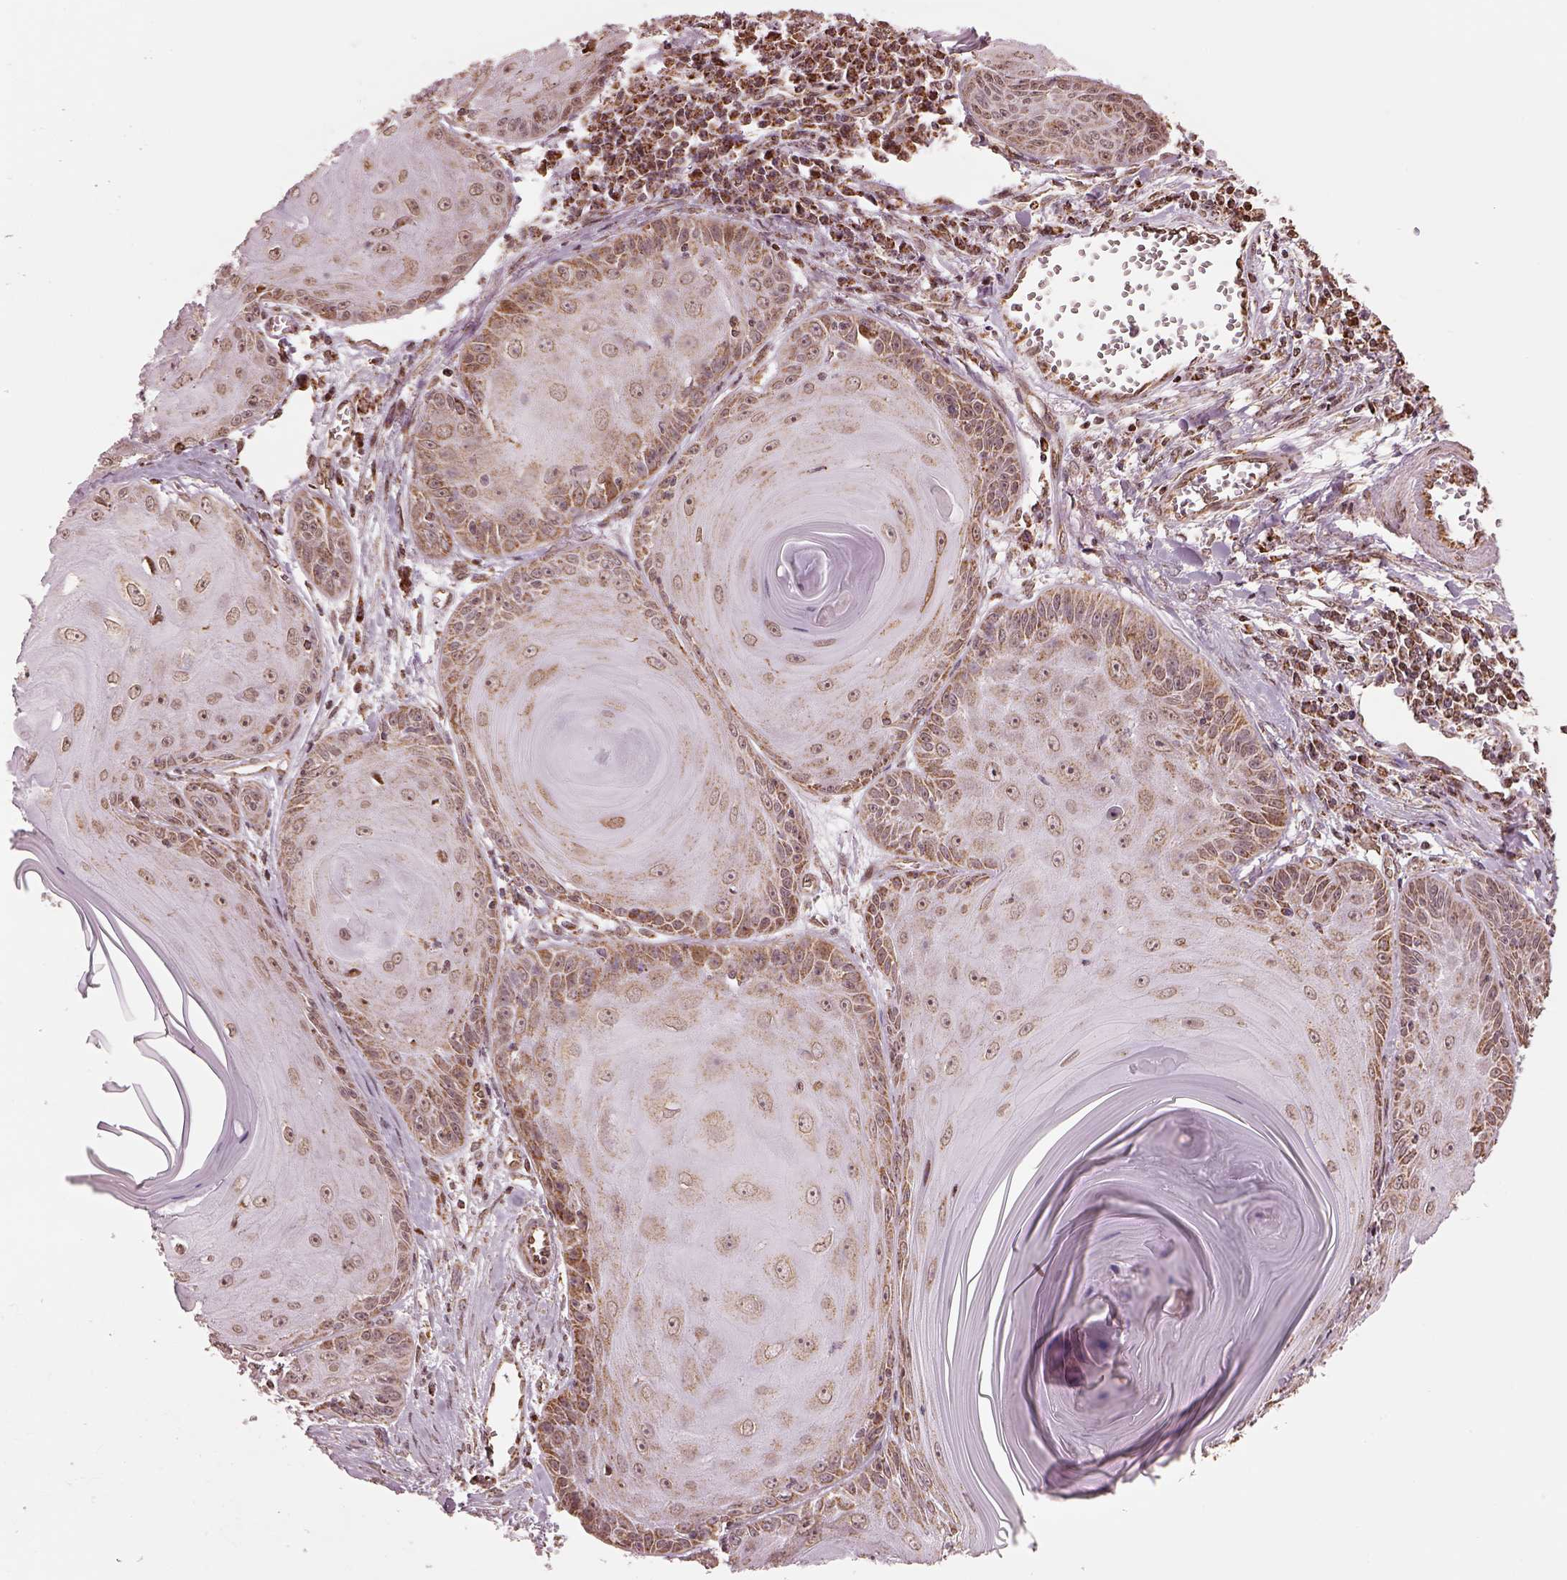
{"staining": {"intensity": "moderate", "quantity": ">75%", "location": "cytoplasmic/membranous"}, "tissue": "skin cancer", "cell_type": "Tumor cells", "image_type": "cancer", "snomed": [{"axis": "morphology", "description": "Squamous cell carcinoma, NOS"}, {"axis": "topography", "description": "Skin"}, {"axis": "topography", "description": "Vulva"}], "caption": "Squamous cell carcinoma (skin) stained for a protein demonstrates moderate cytoplasmic/membranous positivity in tumor cells. (Stains: DAB (3,3'-diaminobenzidine) in brown, nuclei in blue, Microscopy: brightfield microscopy at high magnification).", "gene": "ACOT2", "patient": {"sex": "female", "age": 85}}